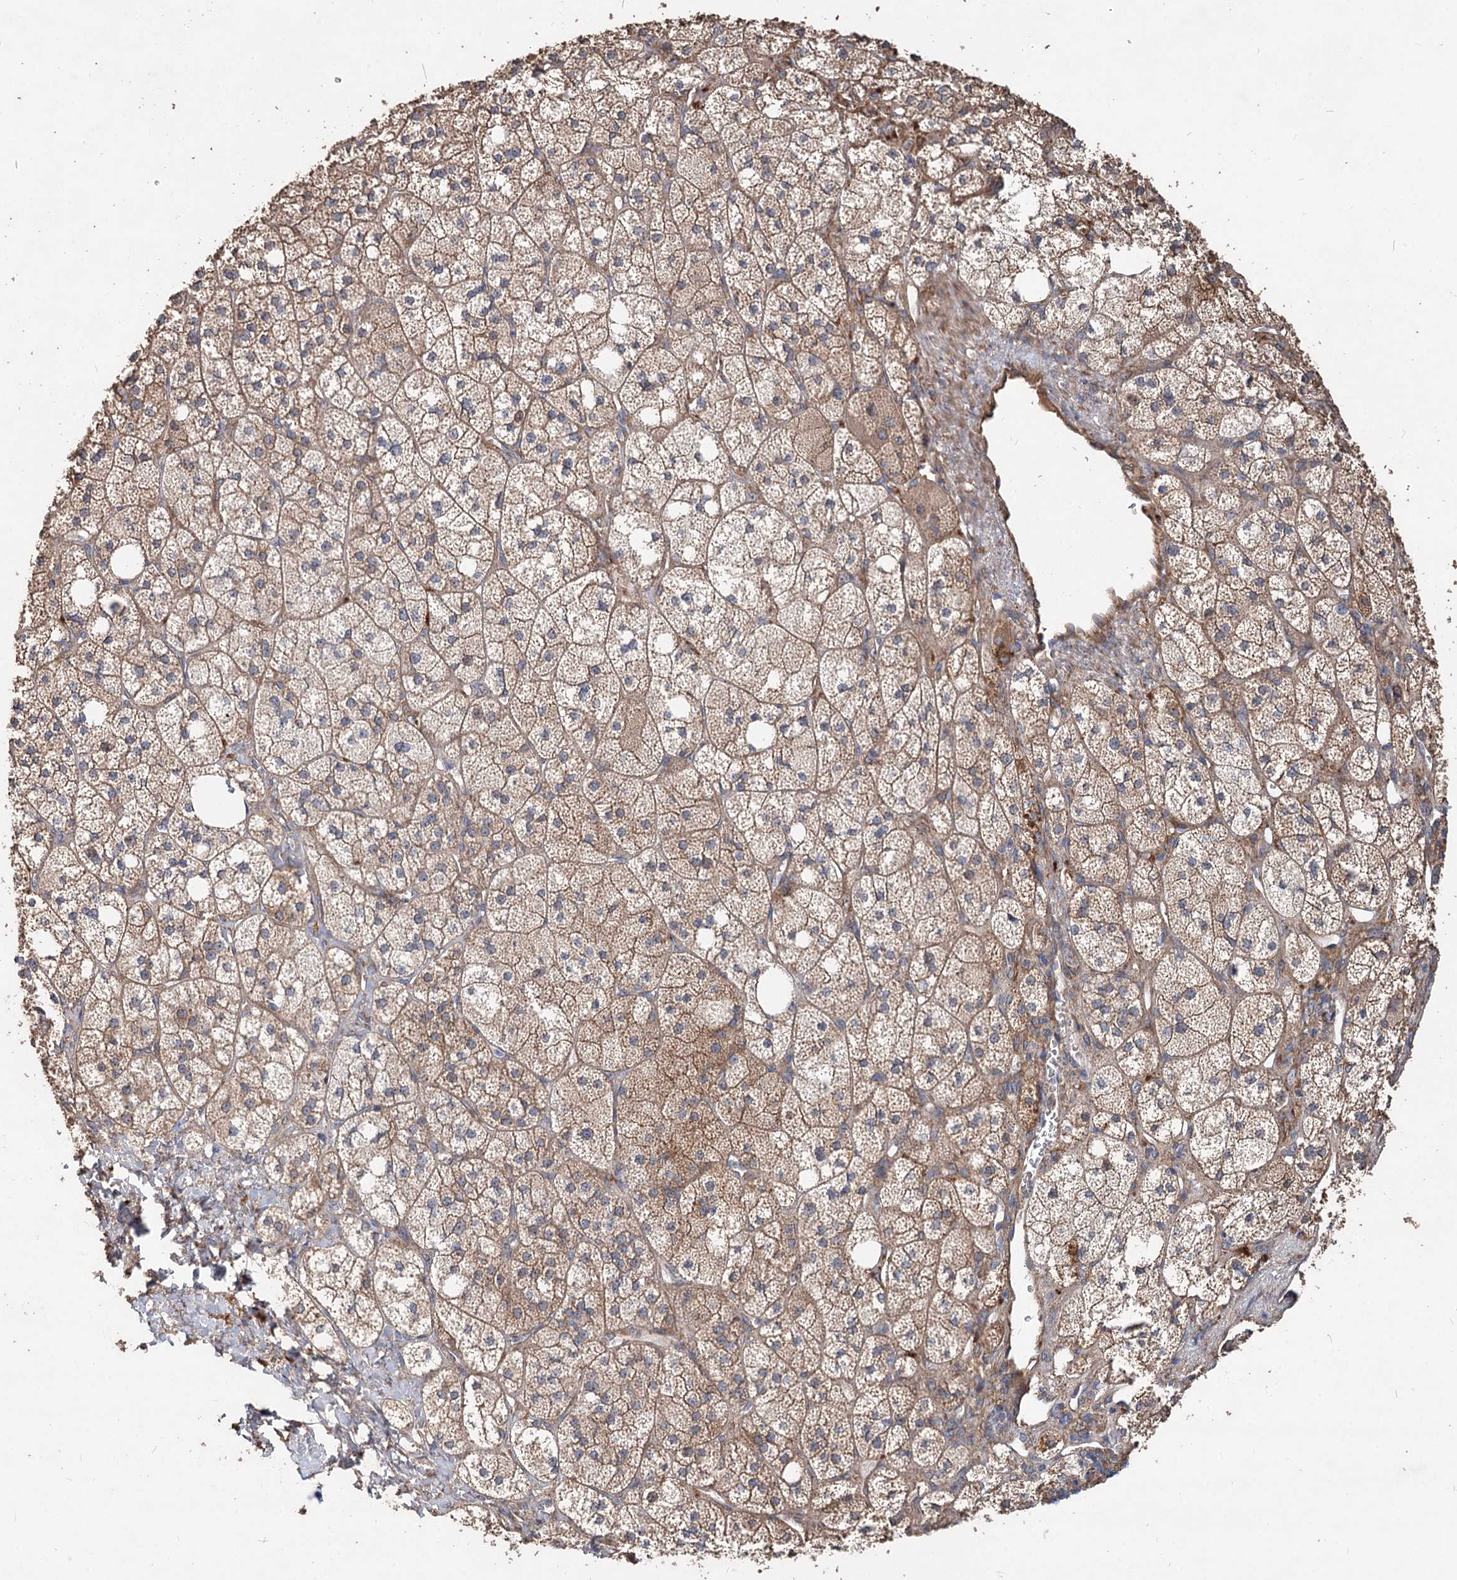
{"staining": {"intensity": "moderate", "quantity": "25%-75%", "location": "cytoplasmic/membranous"}, "tissue": "adrenal gland", "cell_type": "Glandular cells", "image_type": "normal", "snomed": [{"axis": "morphology", "description": "Normal tissue, NOS"}, {"axis": "topography", "description": "Adrenal gland"}], "caption": "A medium amount of moderate cytoplasmic/membranous expression is identified in about 25%-75% of glandular cells in normal adrenal gland.", "gene": "SPART", "patient": {"sex": "male", "age": 61}}